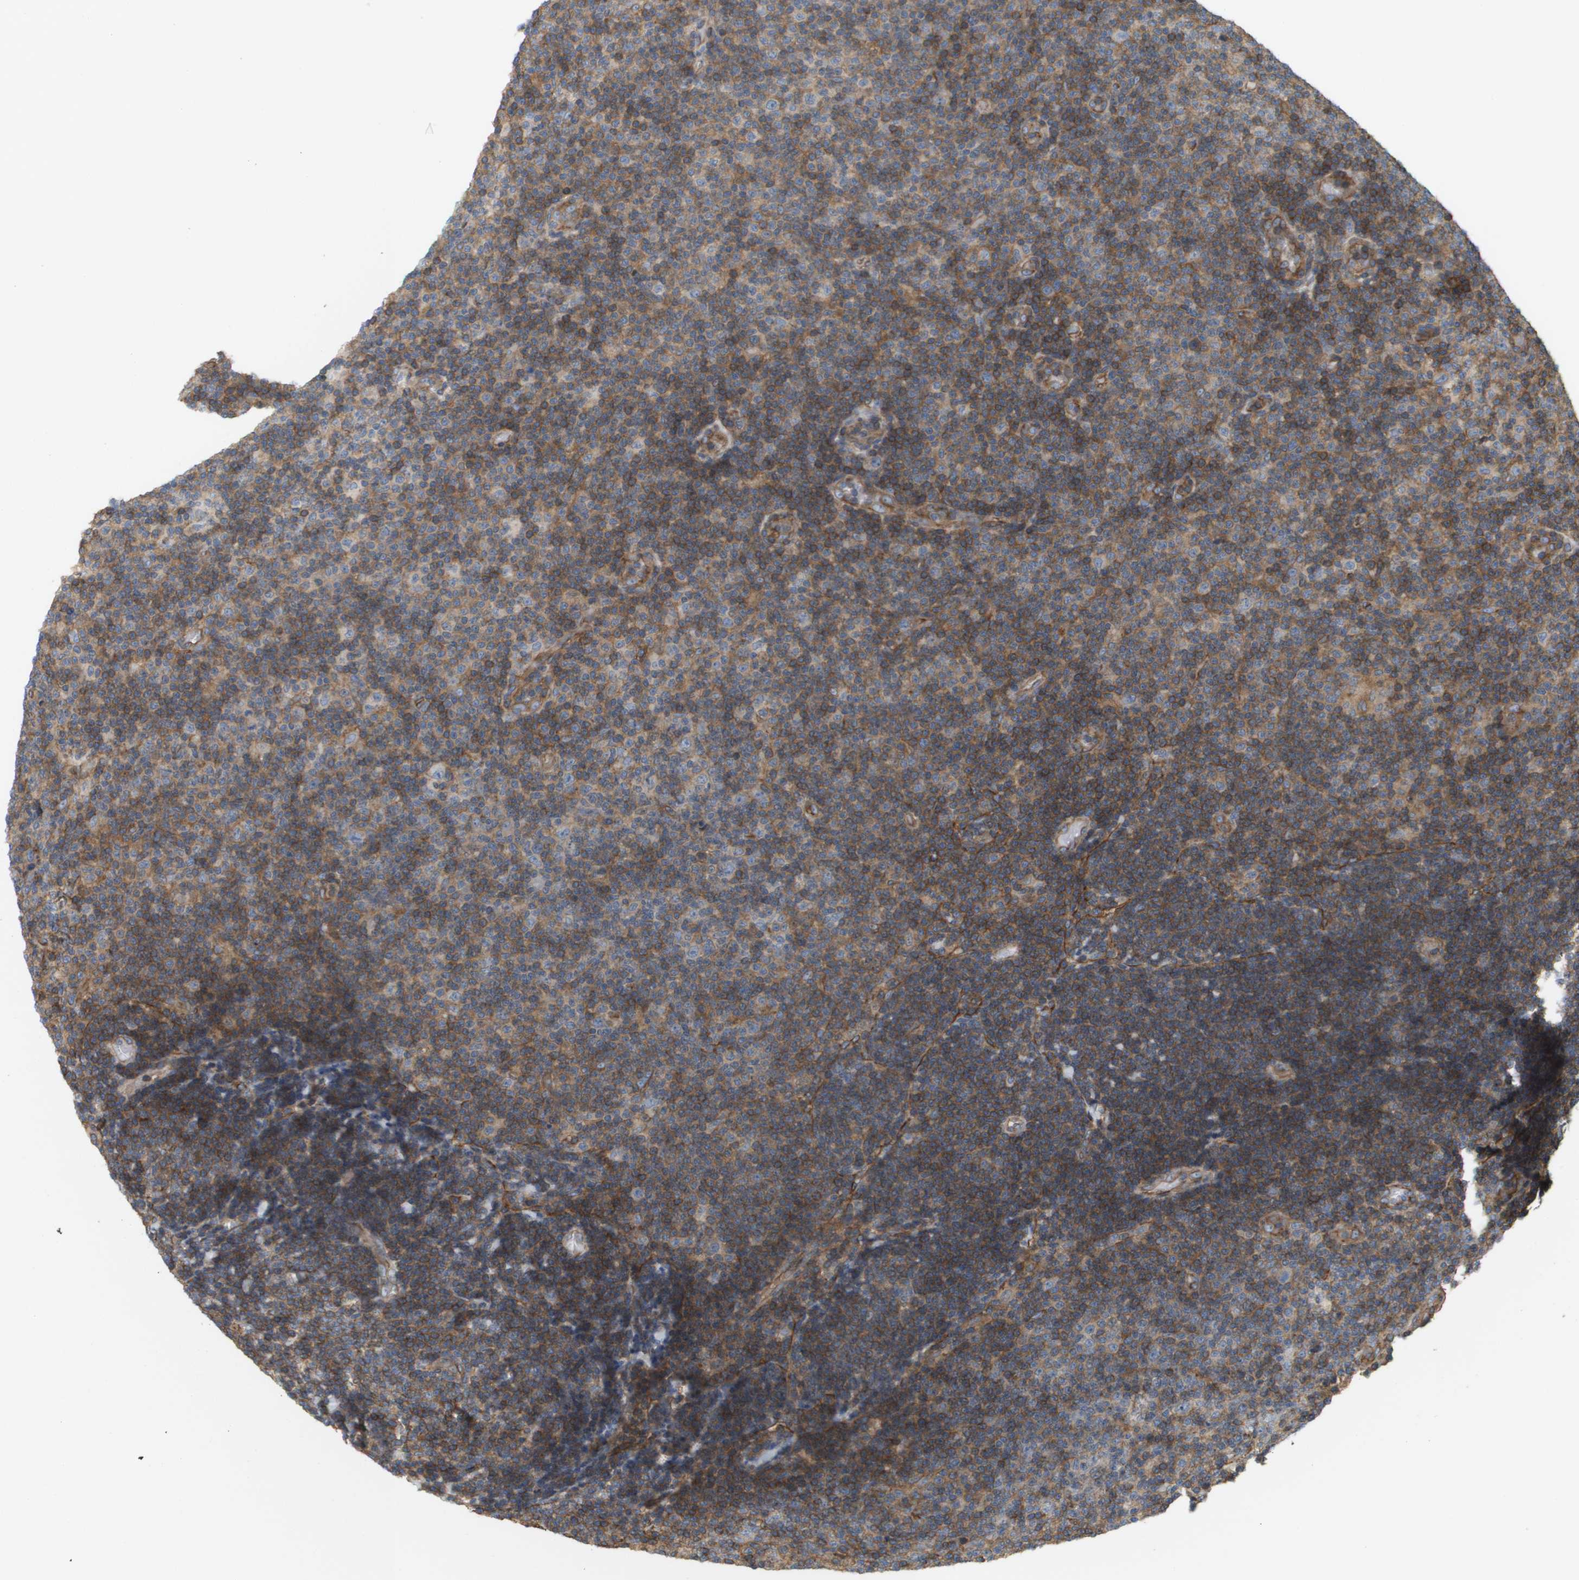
{"staining": {"intensity": "weak", "quantity": ">75%", "location": "cytoplasmic/membranous"}, "tissue": "lymphoma", "cell_type": "Tumor cells", "image_type": "cancer", "snomed": [{"axis": "morphology", "description": "Malignant lymphoma, non-Hodgkin's type, Low grade"}, {"axis": "topography", "description": "Lymph node"}], "caption": "IHC image of human low-grade malignant lymphoma, non-Hodgkin's type stained for a protein (brown), which demonstrates low levels of weak cytoplasmic/membranous positivity in approximately >75% of tumor cells.", "gene": "SGMS2", "patient": {"sex": "male", "age": 83}}